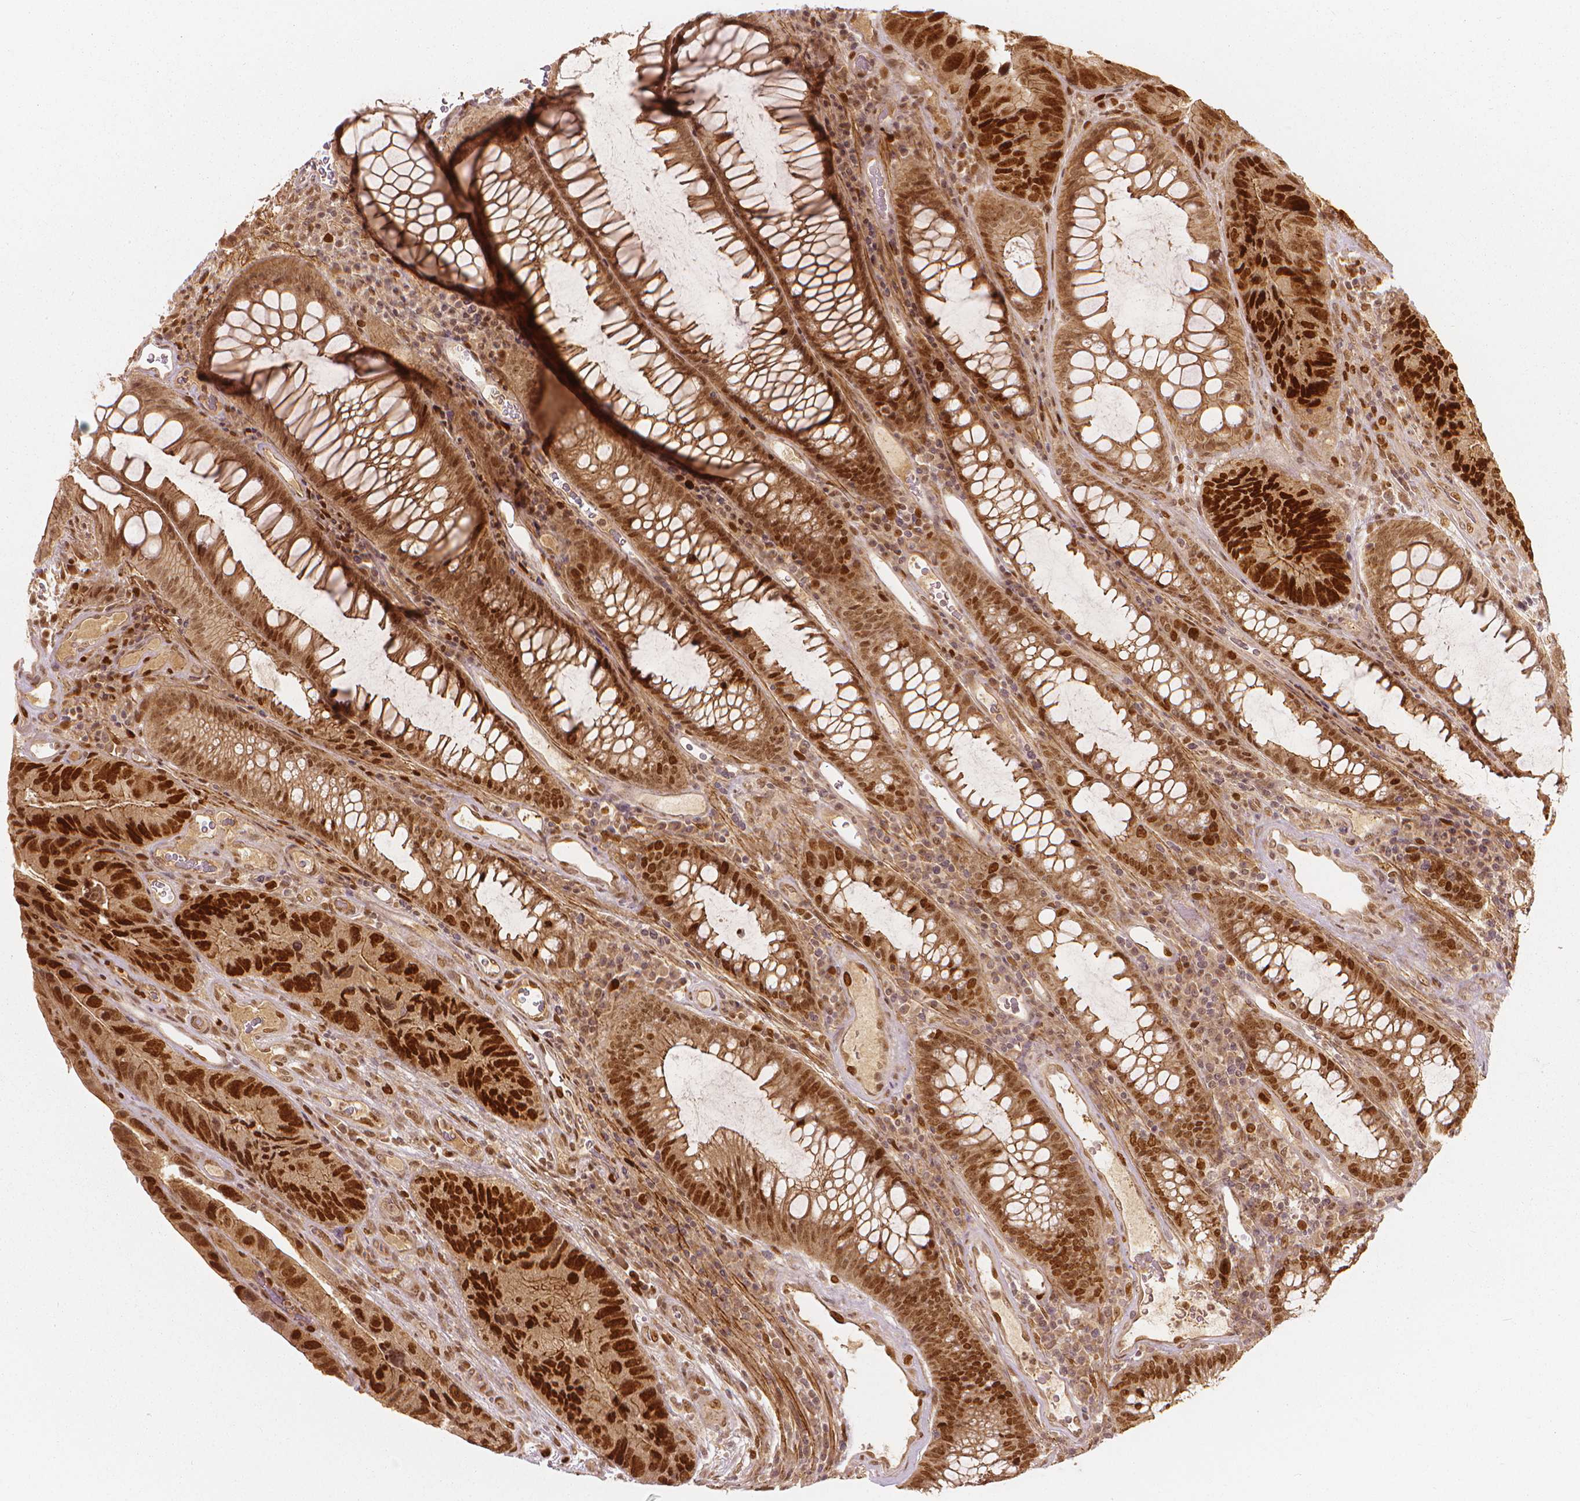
{"staining": {"intensity": "strong", "quantity": ">75%", "location": "nuclear"}, "tissue": "colorectal cancer", "cell_type": "Tumor cells", "image_type": "cancer", "snomed": [{"axis": "morphology", "description": "Adenocarcinoma, NOS"}, {"axis": "topography", "description": "Colon"}], "caption": "Protein expression analysis of human adenocarcinoma (colorectal) reveals strong nuclear expression in about >75% of tumor cells. Using DAB (3,3'-diaminobenzidine) (brown) and hematoxylin (blue) stains, captured at high magnification using brightfield microscopy.", "gene": "NSD2", "patient": {"sex": "female", "age": 67}}